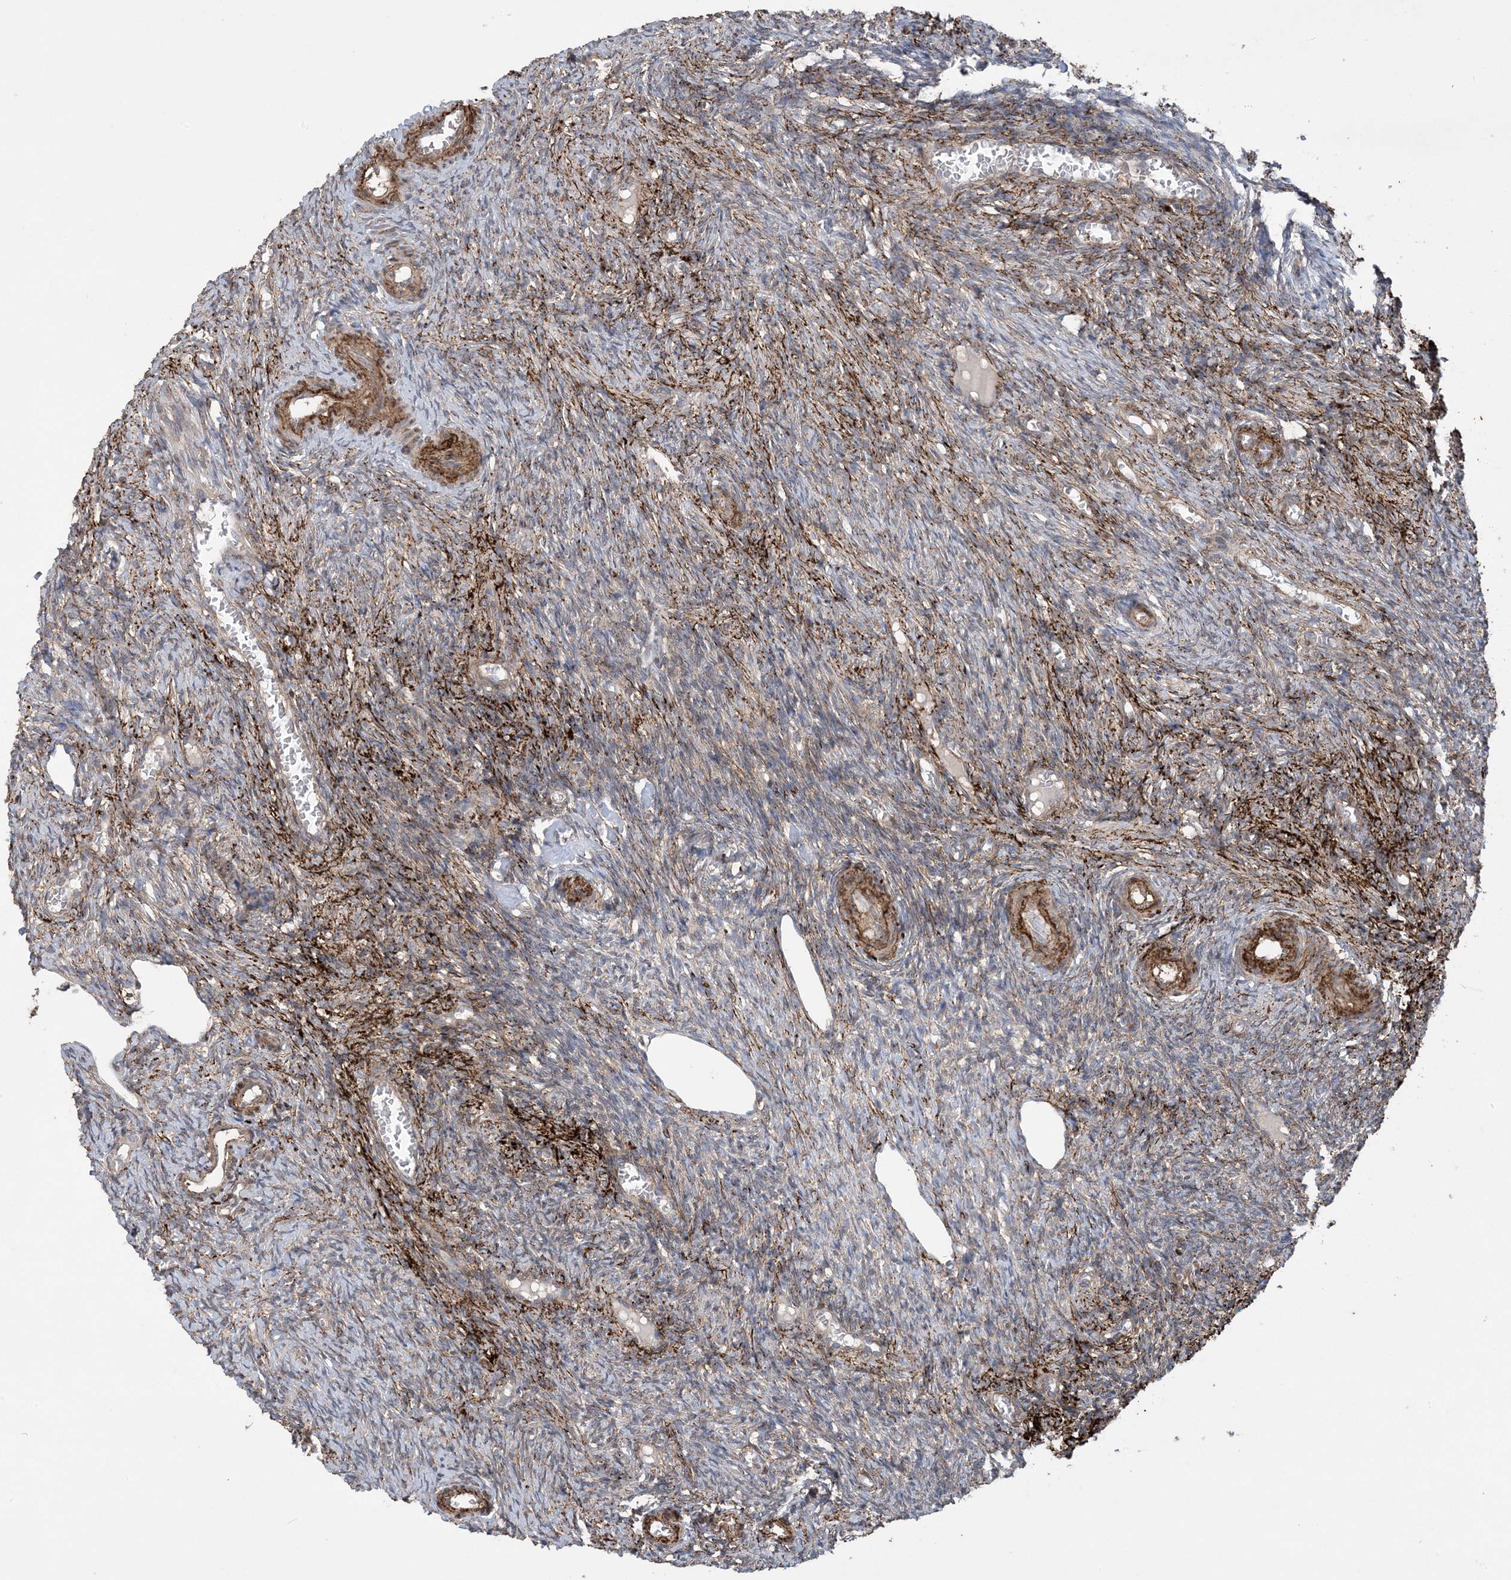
{"staining": {"intensity": "negative", "quantity": "none", "location": "none"}, "tissue": "ovary", "cell_type": "Follicle cells", "image_type": "normal", "snomed": [{"axis": "morphology", "description": "Normal tissue, NOS"}, {"axis": "topography", "description": "Ovary"}], "caption": "IHC image of normal human ovary stained for a protein (brown), which shows no staining in follicle cells.", "gene": "XRN1", "patient": {"sex": "female", "age": 27}}